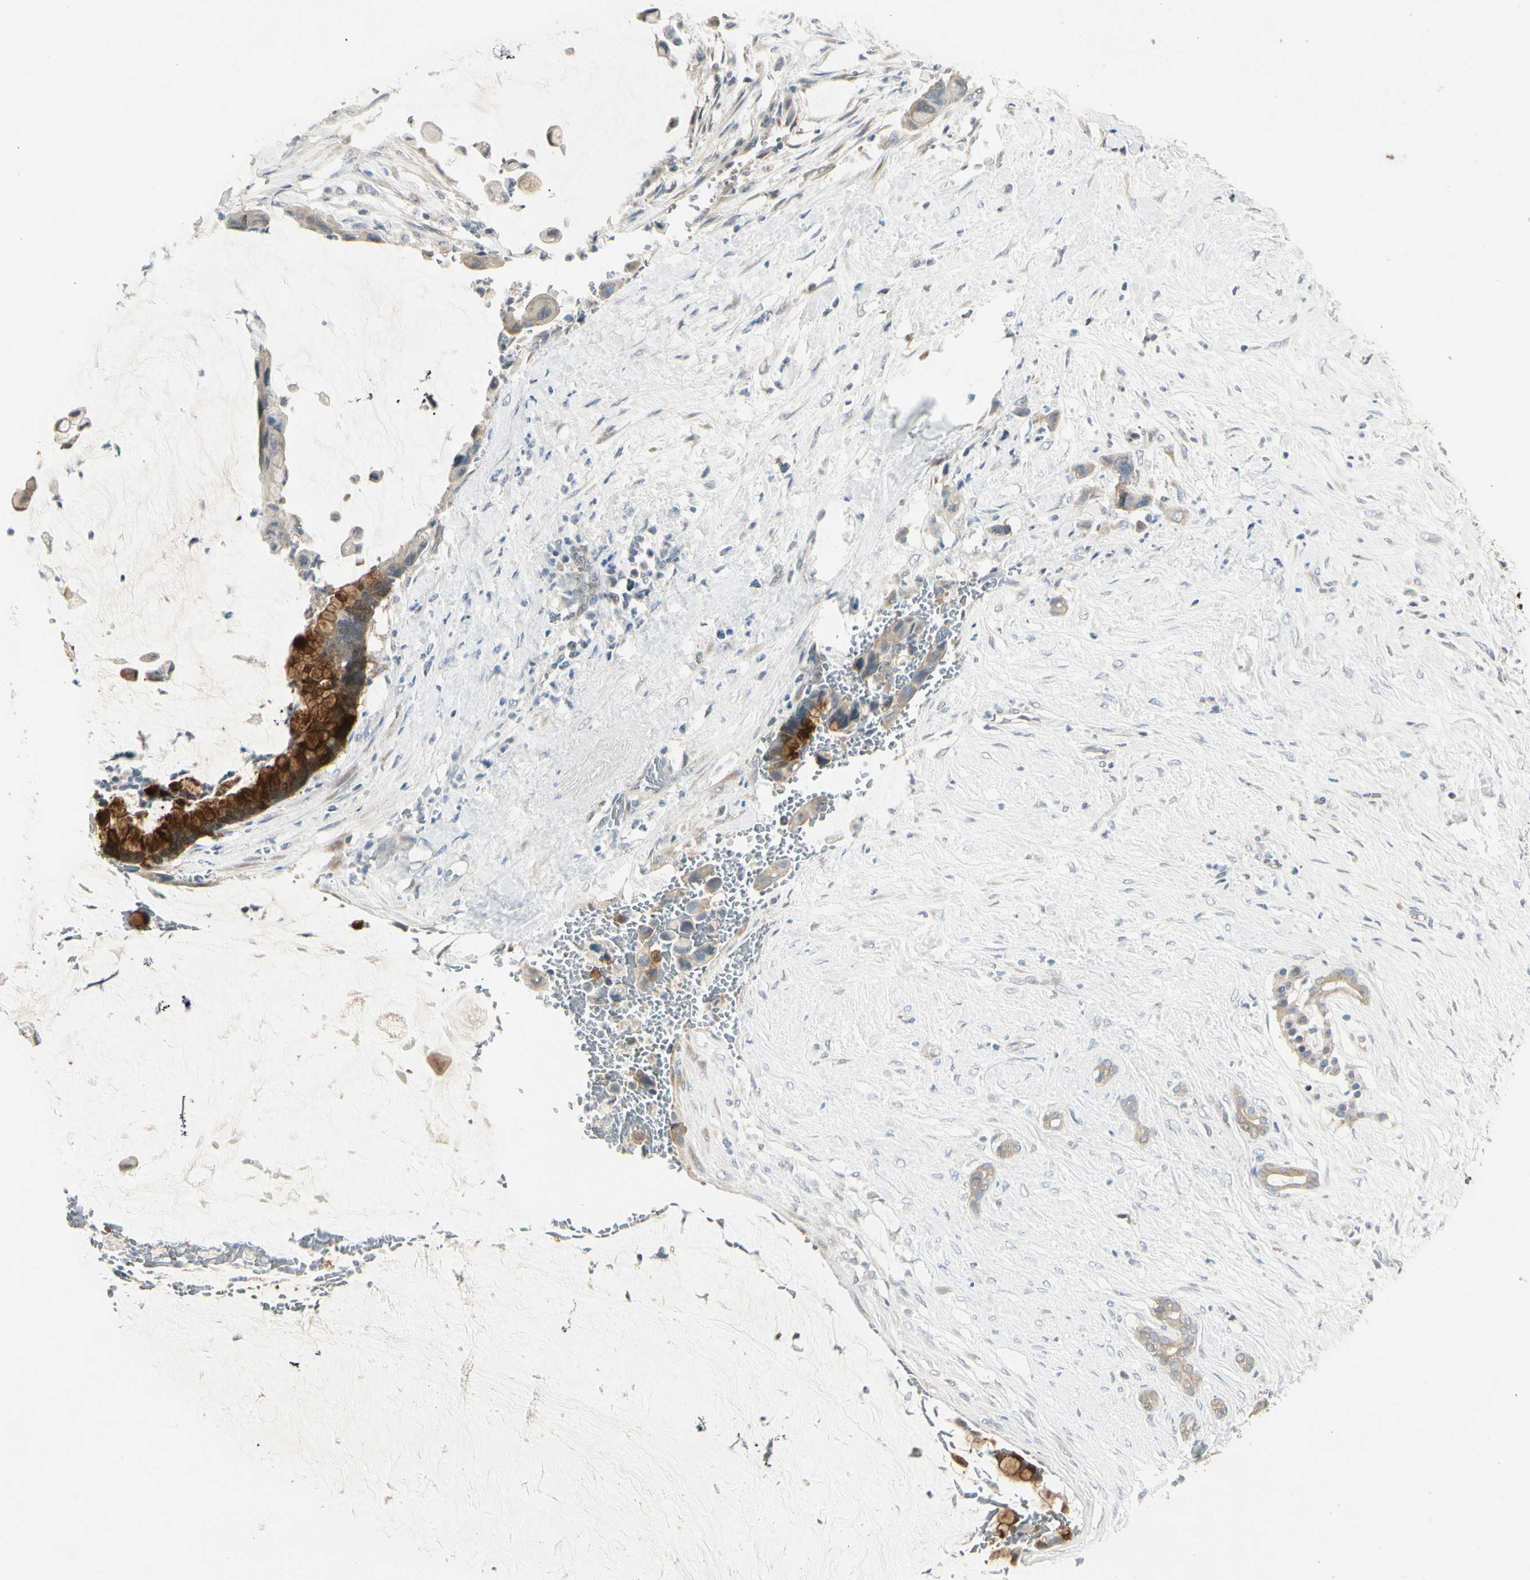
{"staining": {"intensity": "strong", "quantity": ">75%", "location": "cytoplasmic/membranous"}, "tissue": "pancreatic cancer", "cell_type": "Tumor cells", "image_type": "cancer", "snomed": [{"axis": "morphology", "description": "Adenocarcinoma, NOS"}, {"axis": "topography", "description": "Pancreas"}], "caption": "A brown stain shows strong cytoplasmic/membranous staining of a protein in human pancreatic cancer tumor cells. (IHC, brightfield microscopy, high magnification).", "gene": "SPINK4", "patient": {"sex": "male", "age": 41}}